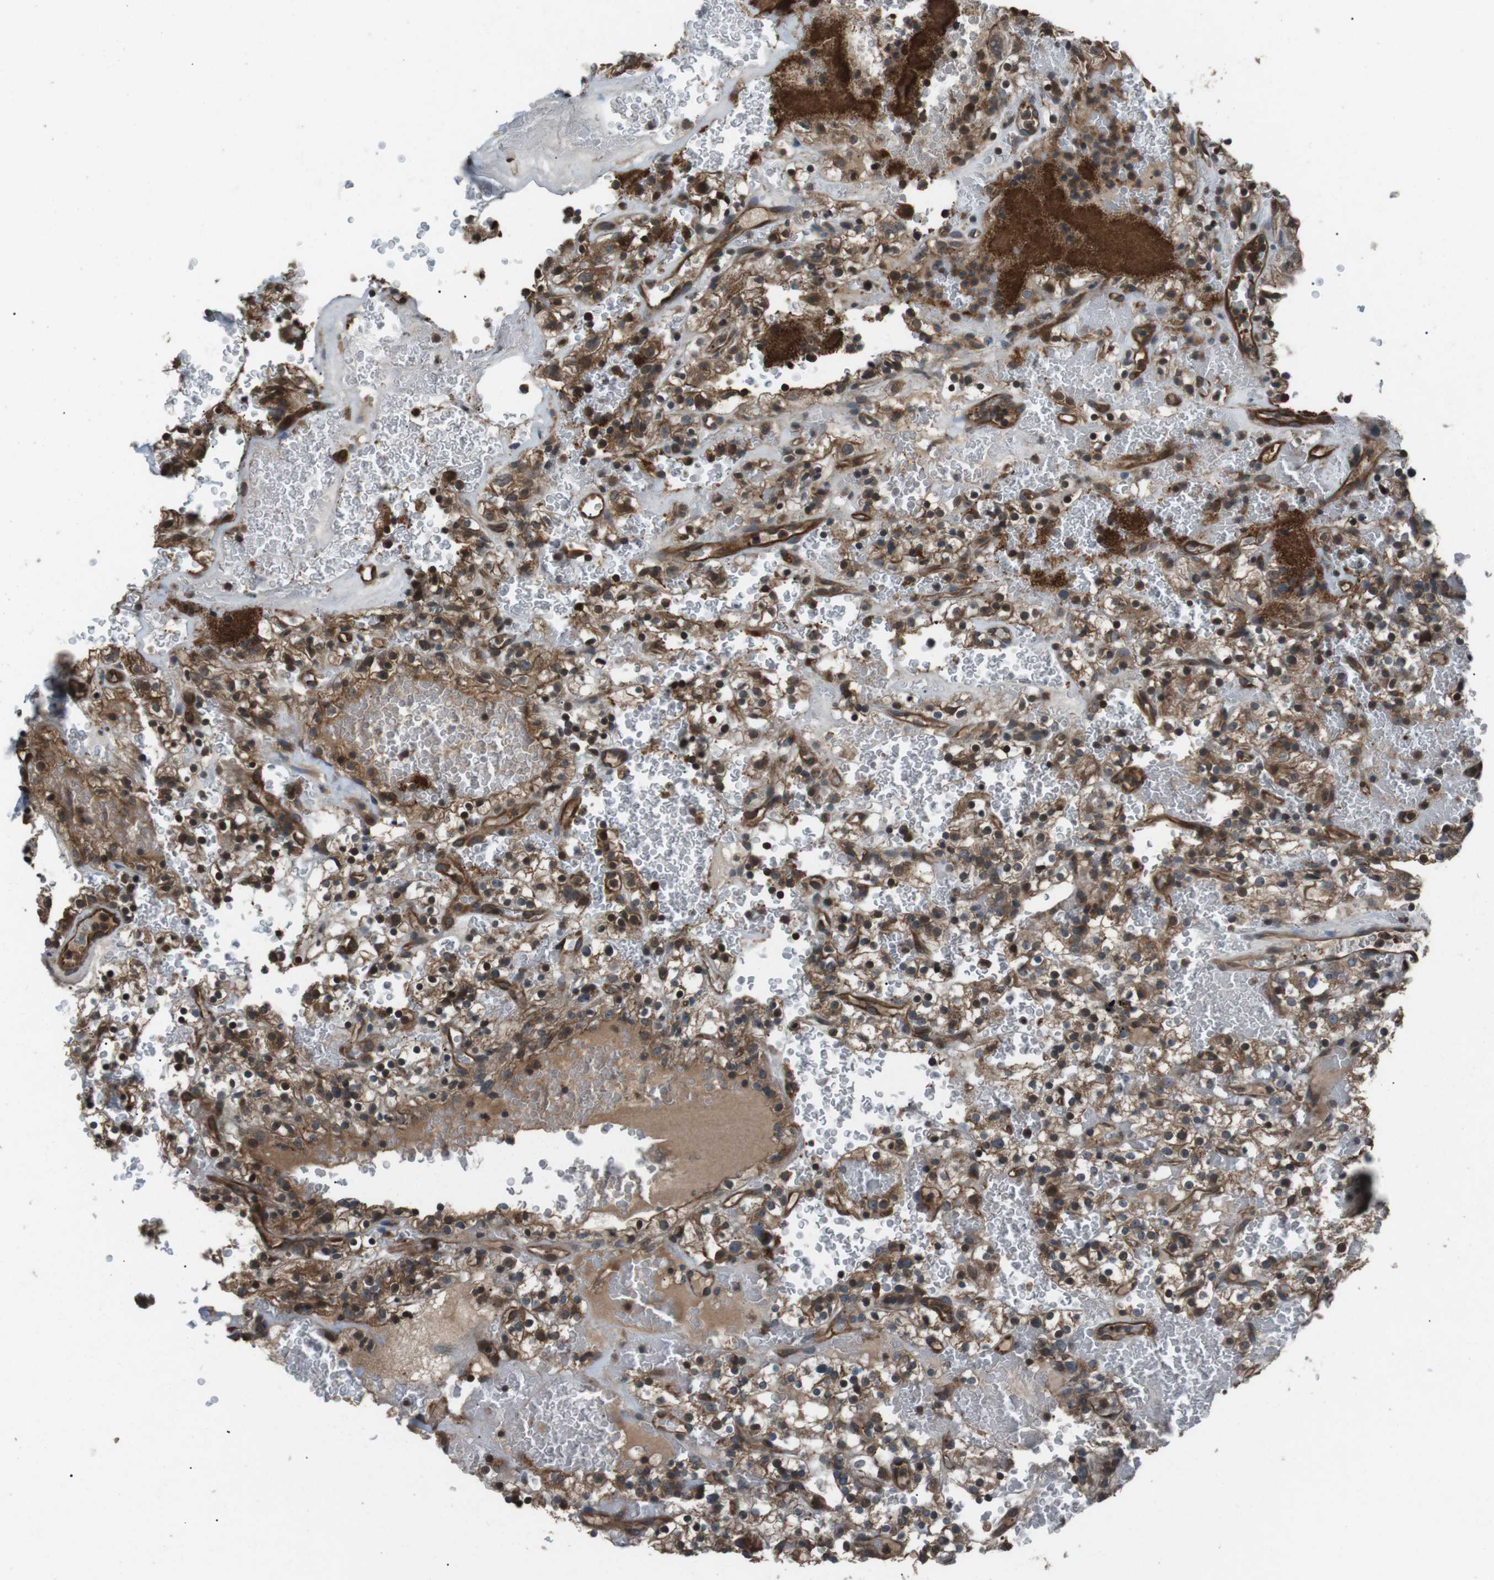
{"staining": {"intensity": "moderate", "quantity": ">75%", "location": "cytoplasmic/membranous"}, "tissue": "renal cancer", "cell_type": "Tumor cells", "image_type": "cancer", "snomed": [{"axis": "morphology", "description": "Normal tissue, NOS"}, {"axis": "morphology", "description": "Adenocarcinoma, NOS"}, {"axis": "topography", "description": "Kidney"}], "caption": "IHC (DAB (3,3'-diaminobenzidine)) staining of renal cancer shows moderate cytoplasmic/membranous protein staining in approximately >75% of tumor cells.", "gene": "GPR161", "patient": {"sex": "female", "age": 72}}